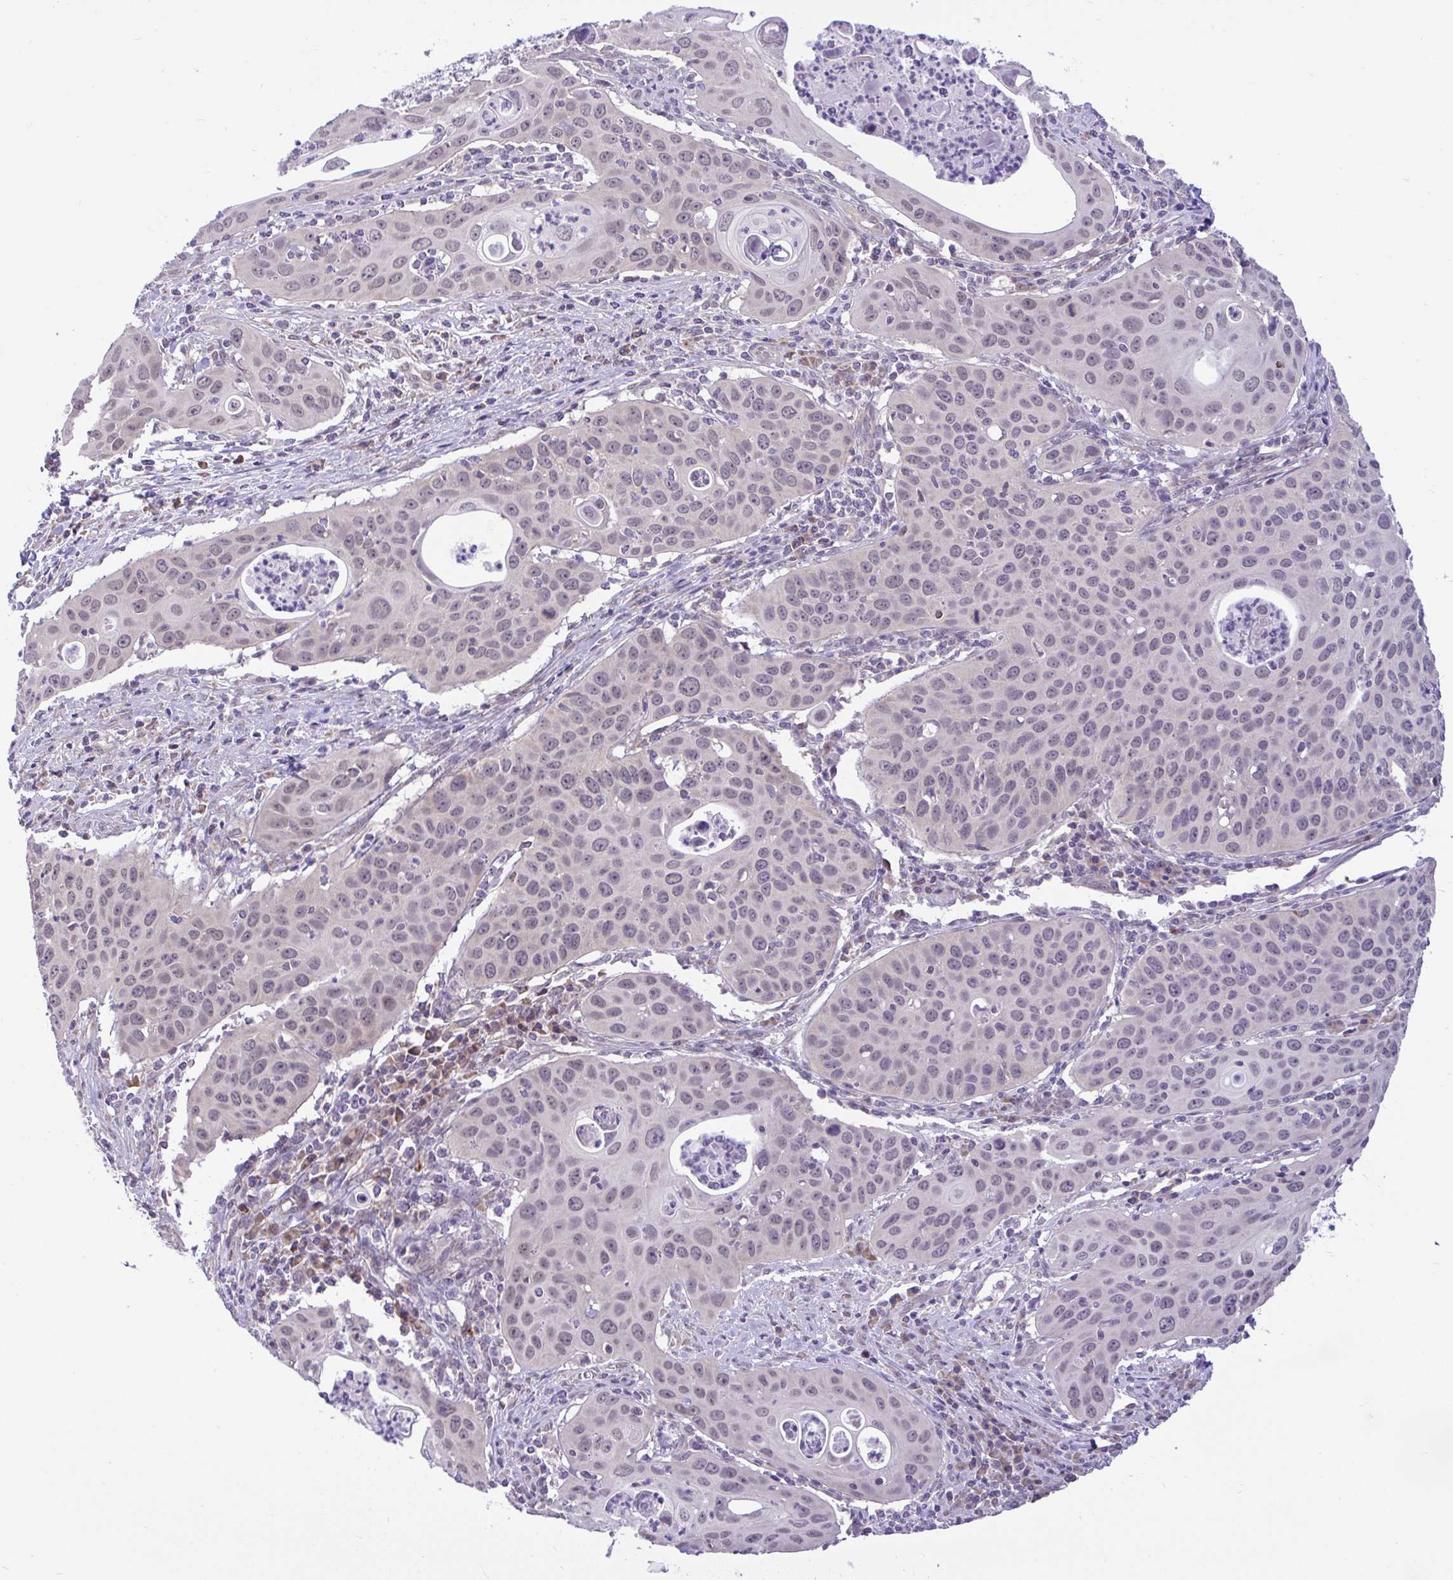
{"staining": {"intensity": "negative", "quantity": "none", "location": "none"}, "tissue": "cervical cancer", "cell_type": "Tumor cells", "image_type": "cancer", "snomed": [{"axis": "morphology", "description": "Squamous cell carcinoma, NOS"}, {"axis": "topography", "description": "Cervix"}], "caption": "Immunohistochemical staining of human squamous cell carcinoma (cervical) displays no significant staining in tumor cells. Nuclei are stained in blue.", "gene": "PYCR2", "patient": {"sex": "female", "age": 36}}